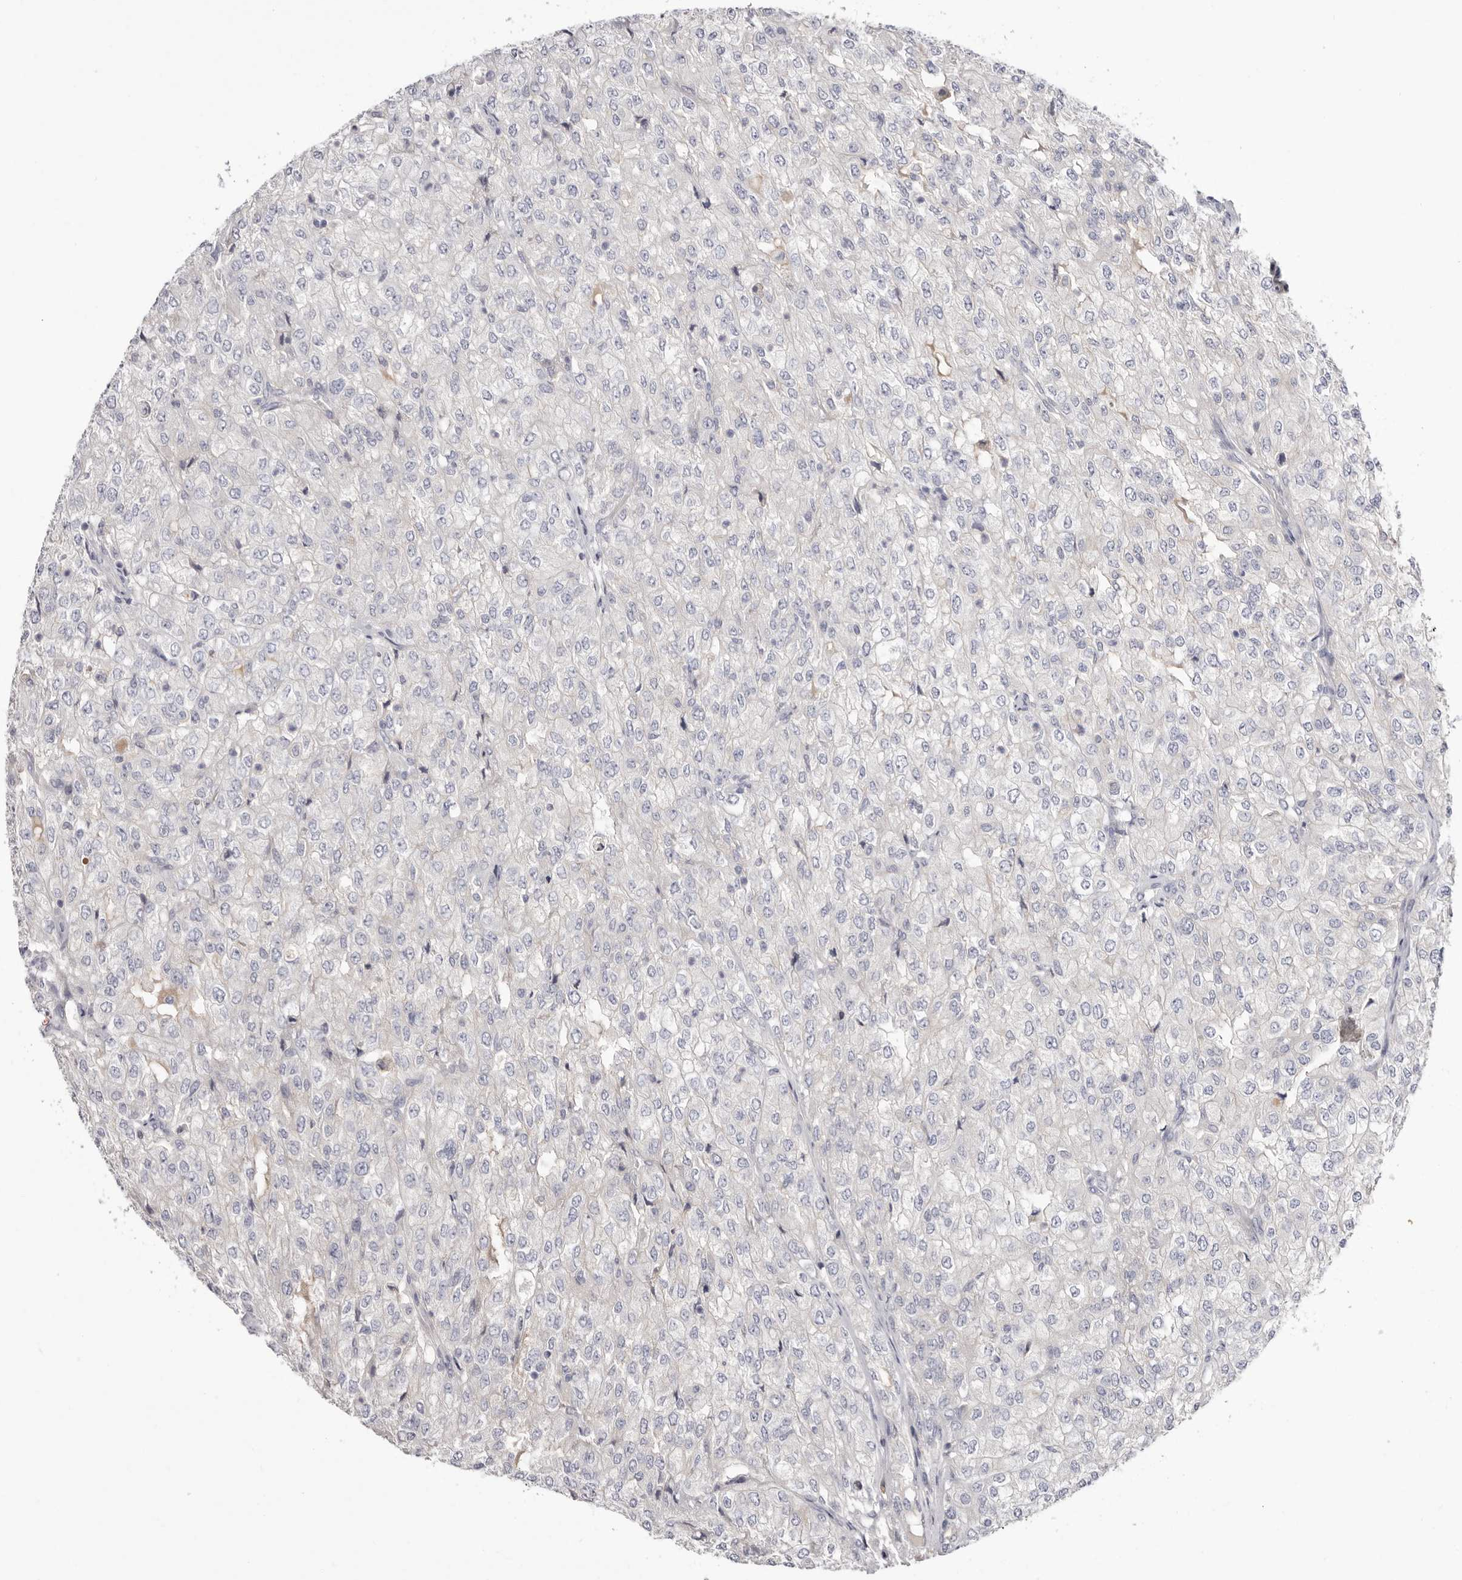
{"staining": {"intensity": "negative", "quantity": "none", "location": "none"}, "tissue": "renal cancer", "cell_type": "Tumor cells", "image_type": "cancer", "snomed": [{"axis": "morphology", "description": "Adenocarcinoma, NOS"}, {"axis": "topography", "description": "Kidney"}], "caption": "Immunohistochemical staining of human renal adenocarcinoma displays no significant positivity in tumor cells.", "gene": "STK16", "patient": {"sex": "female", "age": 54}}